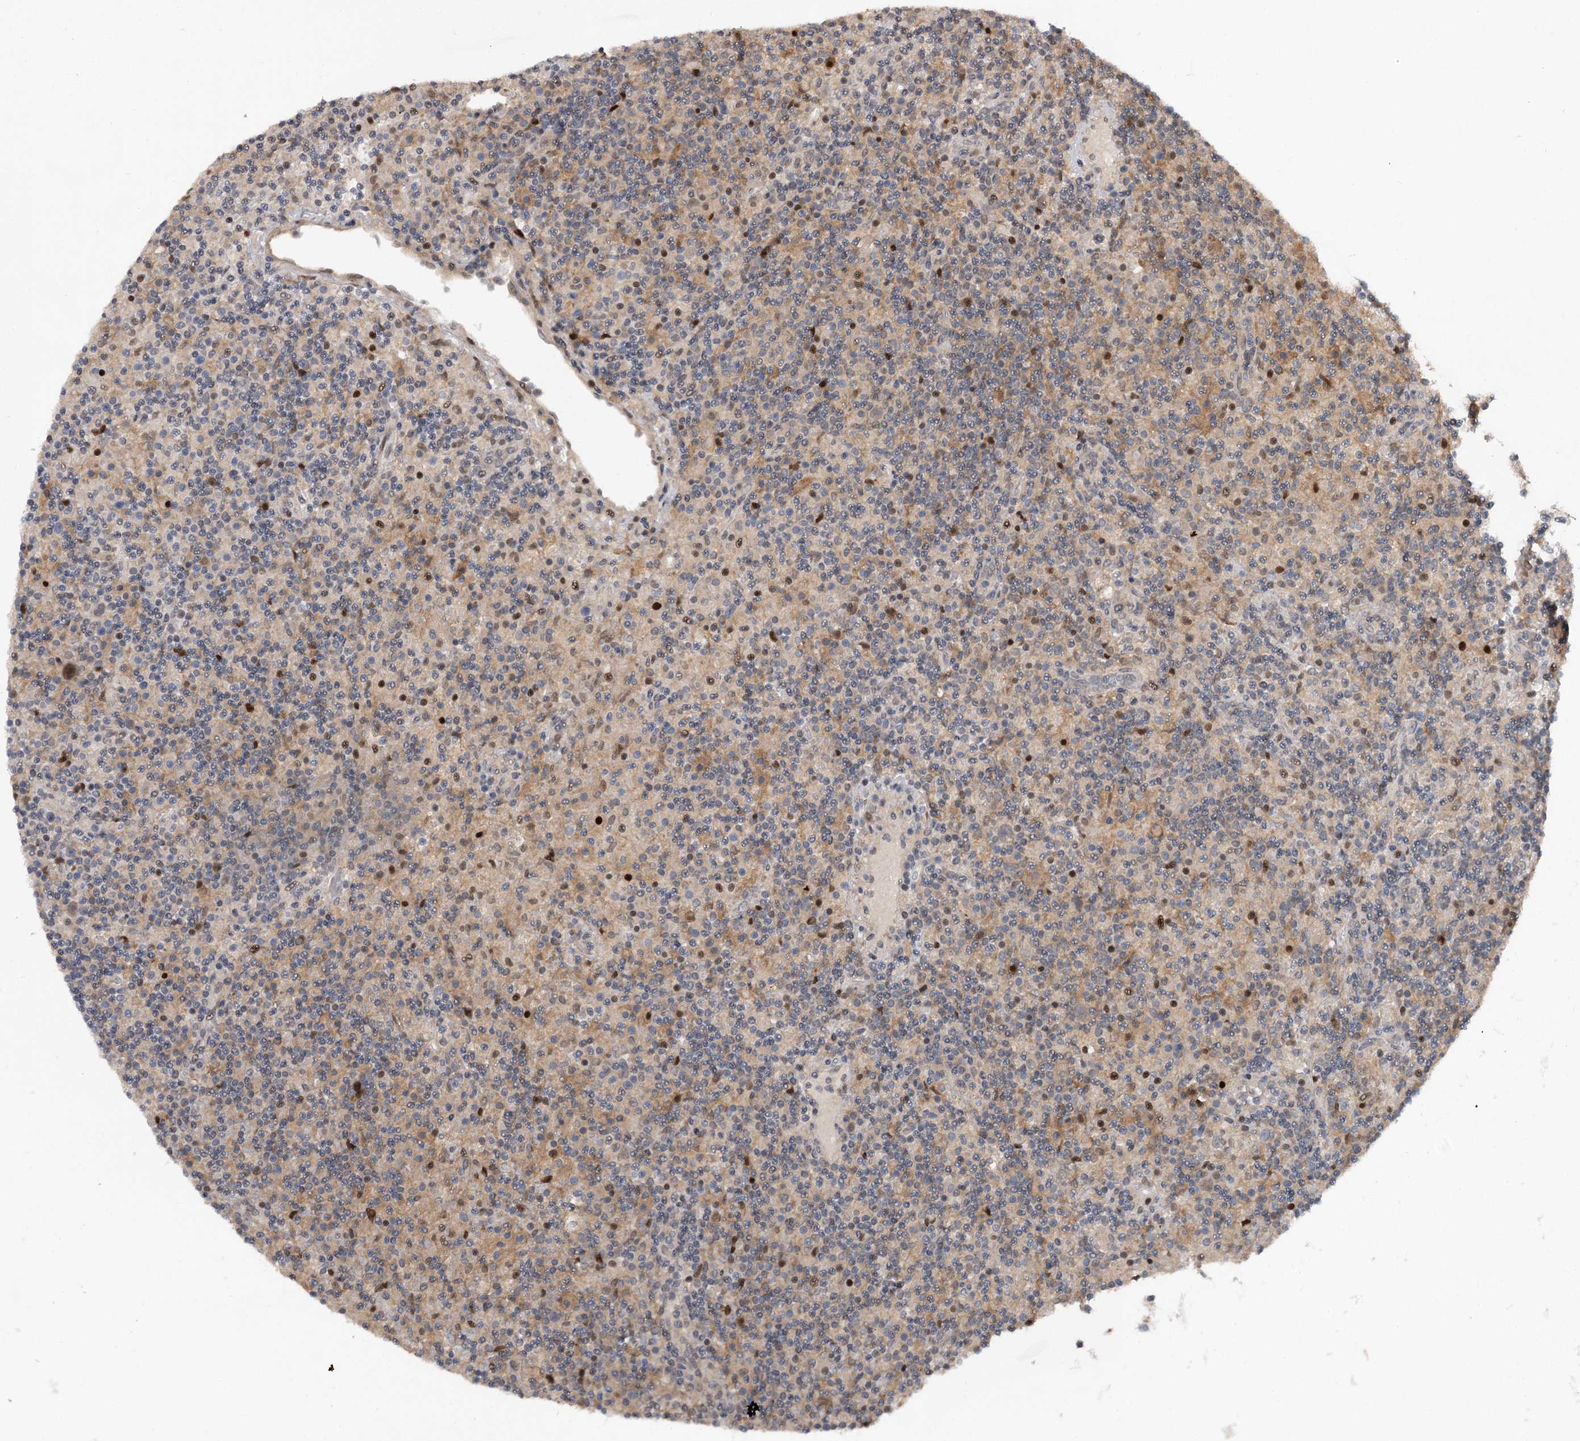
{"staining": {"intensity": "negative", "quantity": "none", "location": "none"}, "tissue": "lymphoma", "cell_type": "Tumor cells", "image_type": "cancer", "snomed": [{"axis": "morphology", "description": "Hodgkin's disease, NOS"}, {"axis": "topography", "description": "Lymph node"}], "caption": "DAB (3,3'-diaminobenzidine) immunohistochemical staining of Hodgkin's disease displays no significant staining in tumor cells. (DAB (3,3'-diaminobenzidine) immunohistochemistry (IHC) visualized using brightfield microscopy, high magnification).", "gene": "GTSF1", "patient": {"sex": "male", "age": 70}}